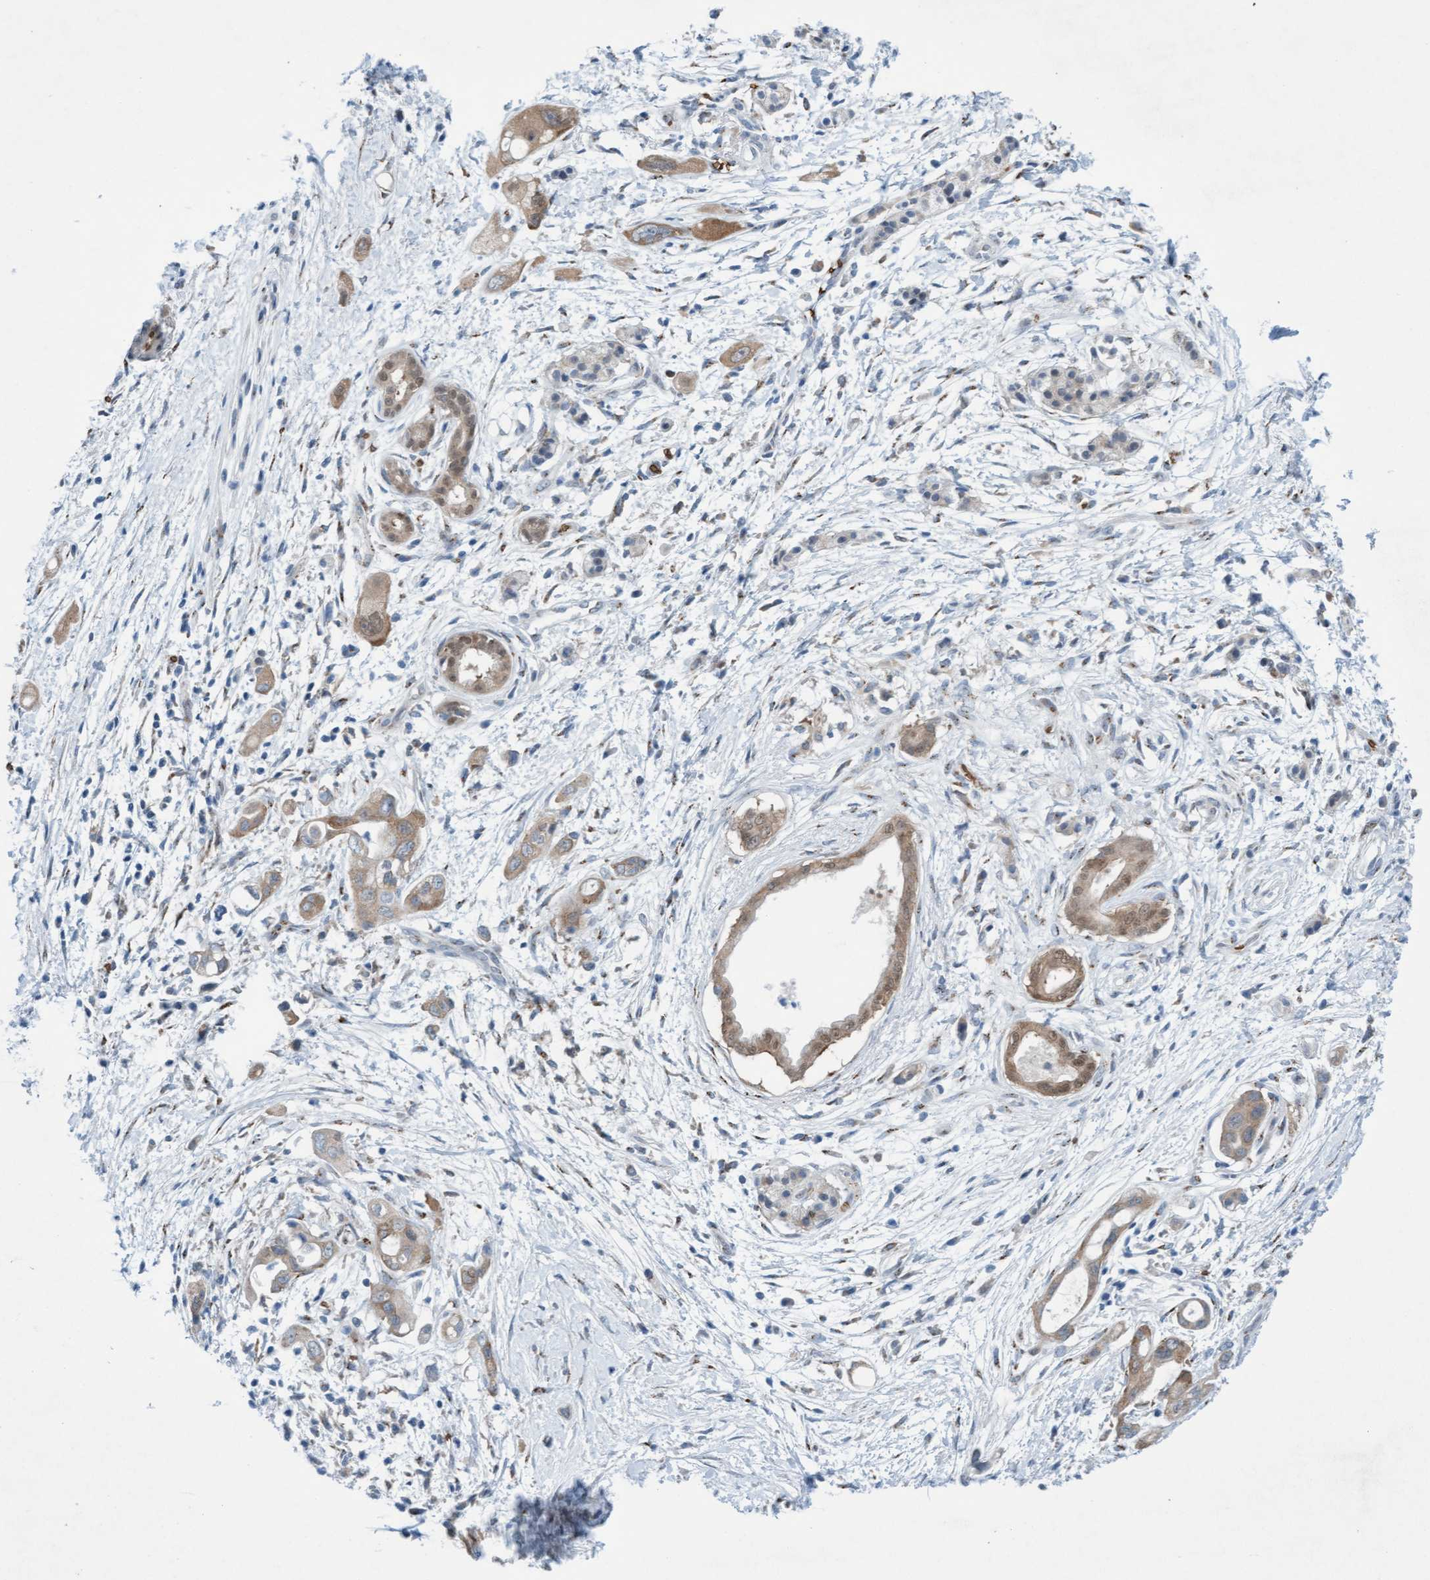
{"staining": {"intensity": "weak", "quantity": ">75%", "location": "cytoplasmic/membranous"}, "tissue": "pancreatic cancer", "cell_type": "Tumor cells", "image_type": "cancer", "snomed": [{"axis": "morphology", "description": "Adenocarcinoma, NOS"}, {"axis": "topography", "description": "Pancreas"}], "caption": "Immunohistochemical staining of pancreatic adenocarcinoma displays low levels of weak cytoplasmic/membranous staining in approximately >75% of tumor cells.", "gene": "SPEM2", "patient": {"sex": "male", "age": 59}}